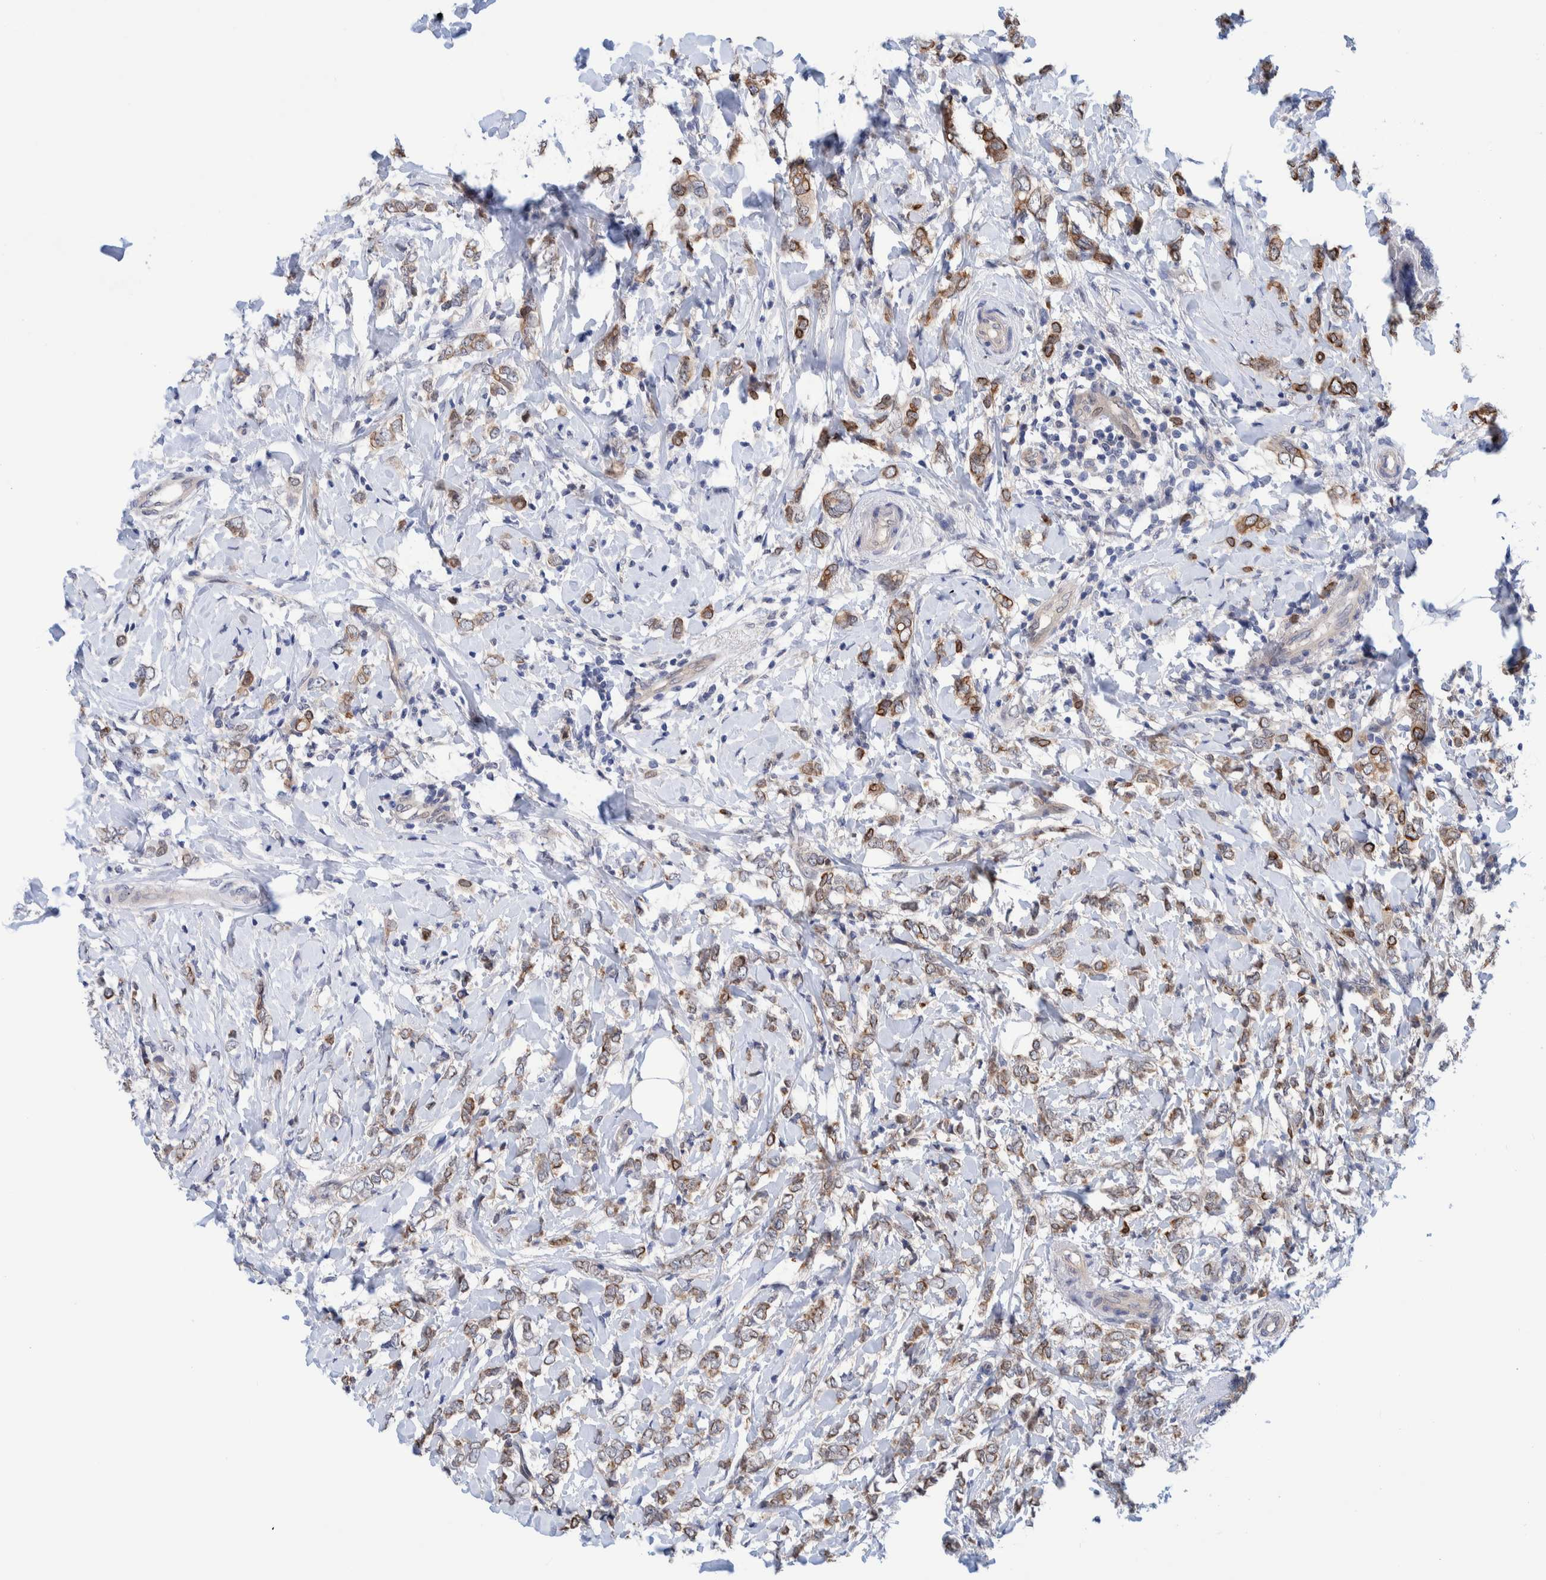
{"staining": {"intensity": "moderate", "quantity": ">75%", "location": "cytoplasmic/membranous"}, "tissue": "breast cancer", "cell_type": "Tumor cells", "image_type": "cancer", "snomed": [{"axis": "morphology", "description": "Normal tissue, NOS"}, {"axis": "morphology", "description": "Lobular carcinoma"}, {"axis": "topography", "description": "Breast"}], "caption": "The immunohistochemical stain shows moderate cytoplasmic/membranous positivity in tumor cells of breast cancer tissue.", "gene": "PFAS", "patient": {"sex": "female", "age": 47}}